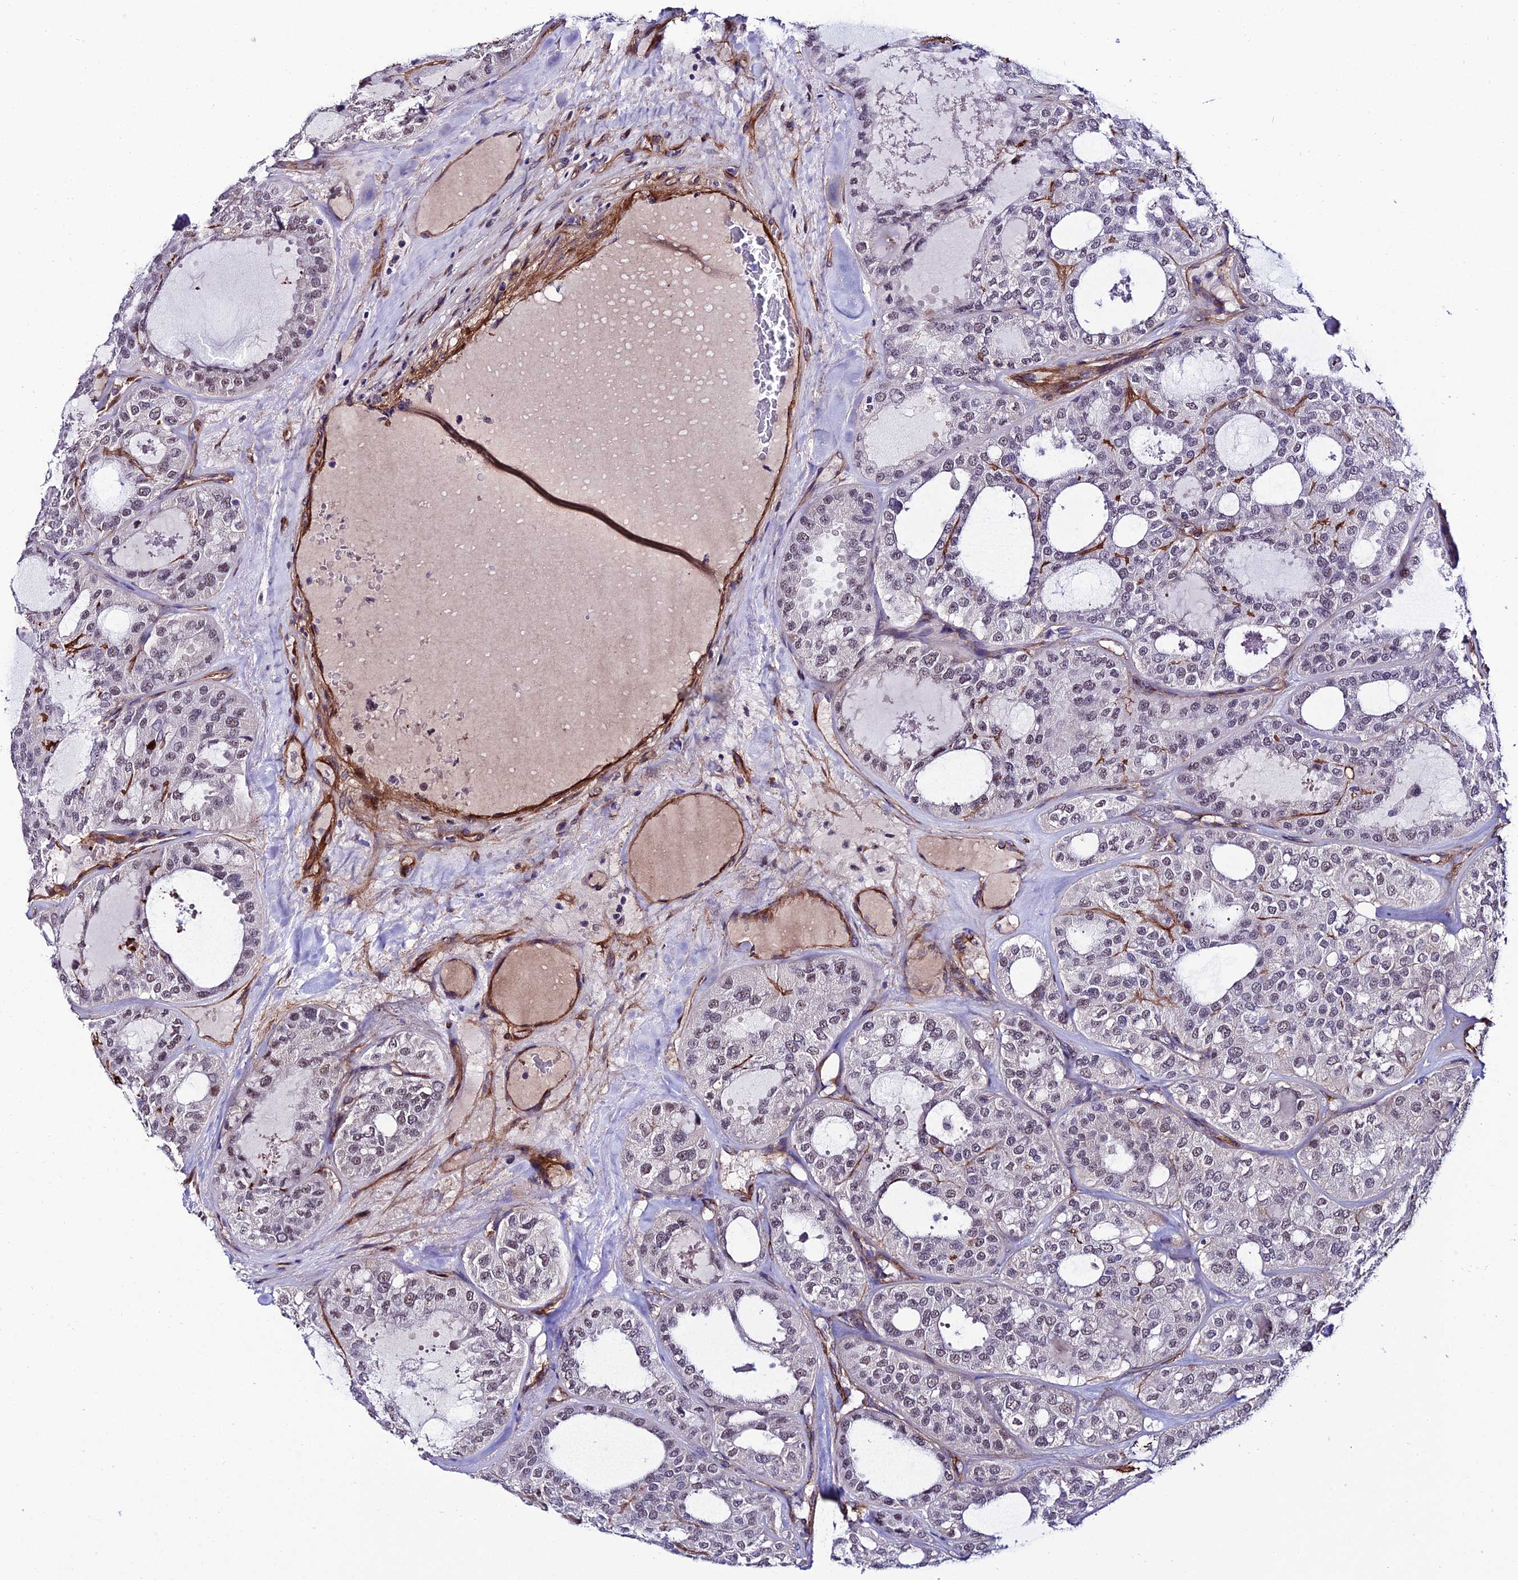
{"staining": {"intensity": "weak", "quantity": "<25%", "location": "nuclear"}, "tissue": "thyroid cancer", "cell_type": "Tumor cells", "image_type": "cancer", "snomed": [{"axis": "morphology", "description": "Follicular adenoma carcinoma, NOS"}, {"axis": "topography", "description": "Thyroid gland"}], "caption": "Thyroid cancer (follicular adenoma carcinoma) was stained to show a protein in brown. There is no significant staining in tumor cells.", "gene": "SYT15", "patient": {"sex": "male", "age": 75}}